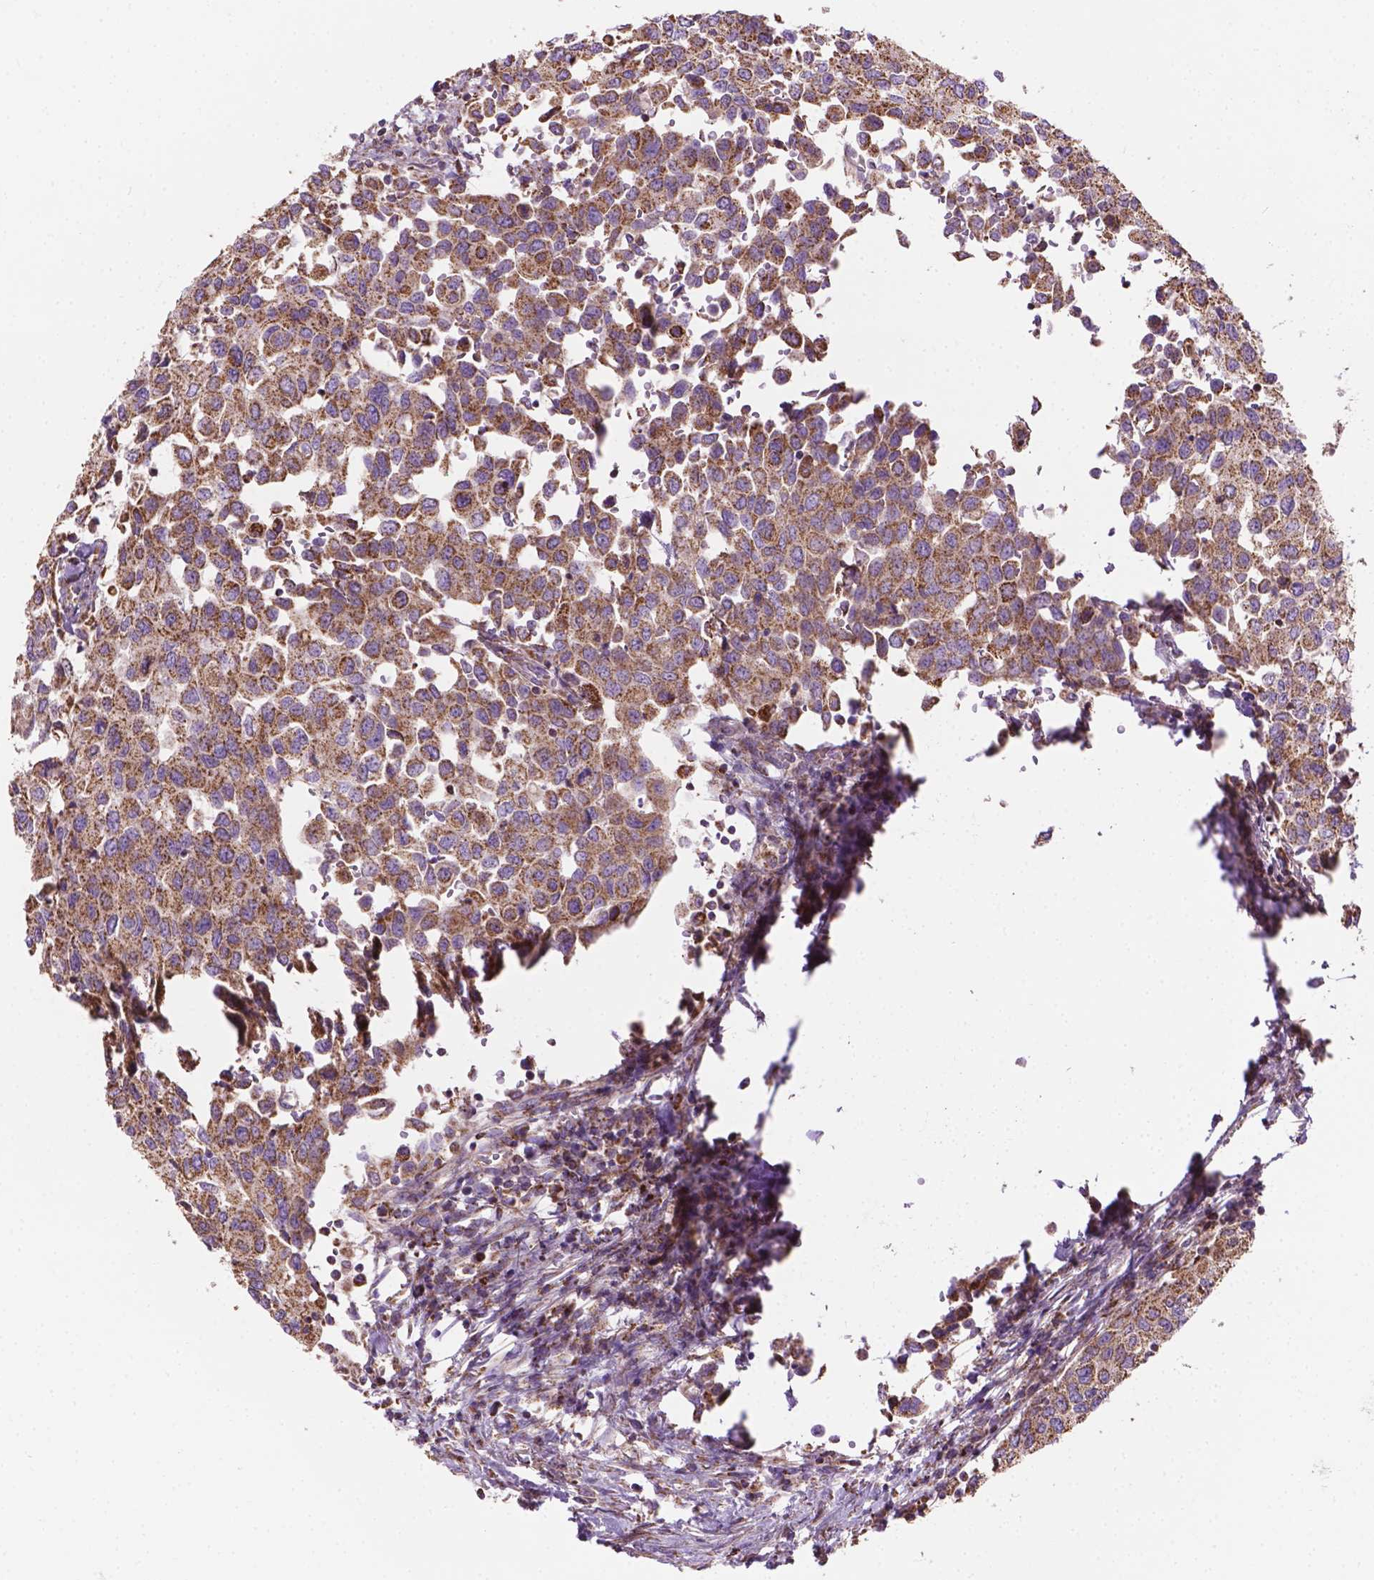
{"staining": {"intensity": "moderate", "quantity": ">75%", "location": "cytoplasmic/membranous"}, "tissue": "urothelial cancer", "cell_type": "Tumor cells", "image_type": "cancer", "snomed": [{"axis": "morphology", "description": "Urothelial carcinoma, High grade"}, {"axis": "topography", "description": "Urinary bladder"}], "caption": "This is an image of IHC staining of urothelial cancer, which shows moderate expression in the cytoplasmic/membranous of tumor cells.", "gene": "PIBF1", "patient": {"sex": "female", "age": 78}}